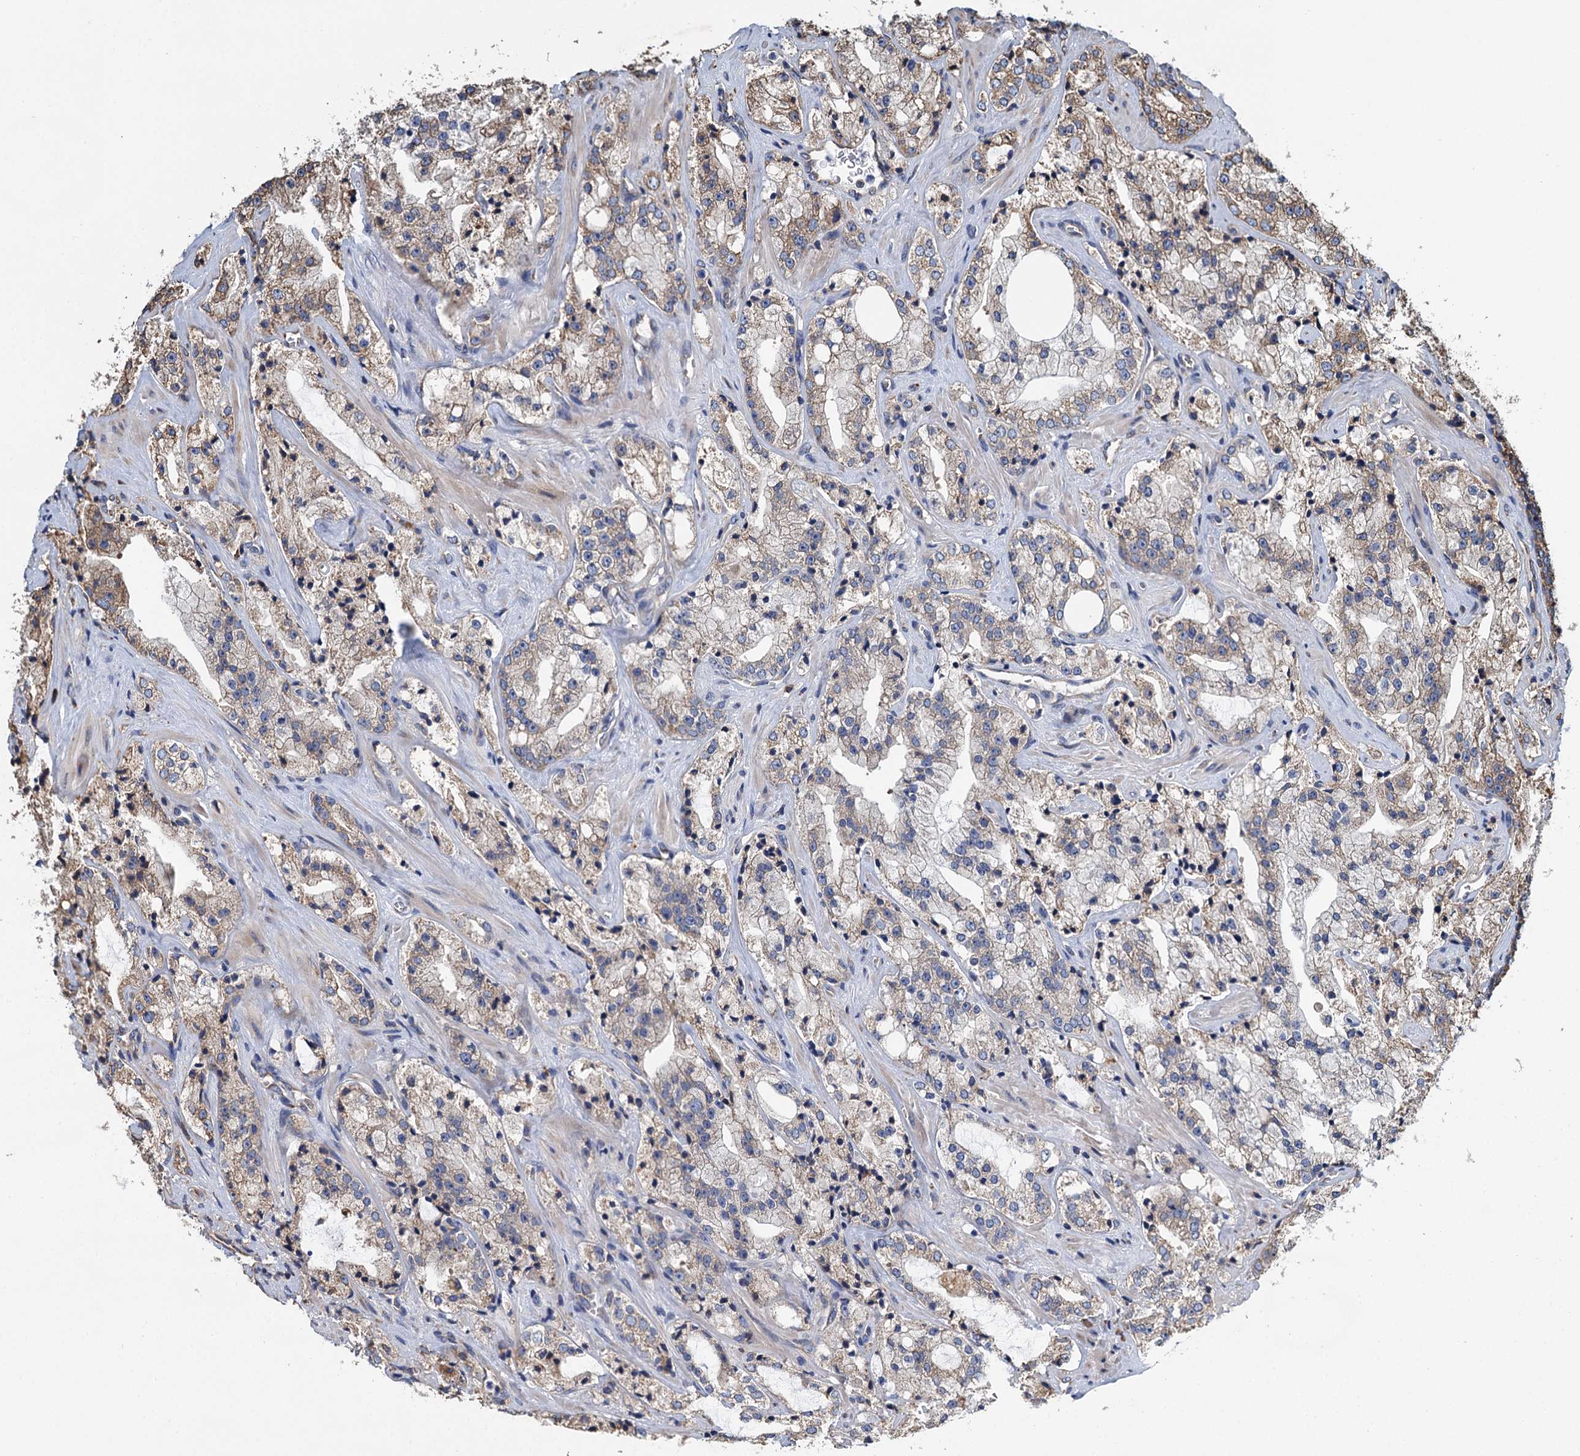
{"staining": {"intensity": "moderate", "quantity": "<25%", "location": "cytoplasmic/membranous"}, "tissue": "prostate cancer", "cell_type": "Tumor cells", "image_type": "cancer", "snomed": [{"axis": "morphology", "description": "Adenocarcinoma, High grade"}, {"axis": "topography", "description": "Prostate"}], "caption": "A high-resolution photomicrograph shows immunohistochemistry (IHC) staining of prostate cancer (adenocarcinoma (high-grade)), which reveals moderate cytoplasmic/membranous staining in about <25% of tumor cells.", "gene": "LINS1", "patient": {"sex": "male", "age": 64}}